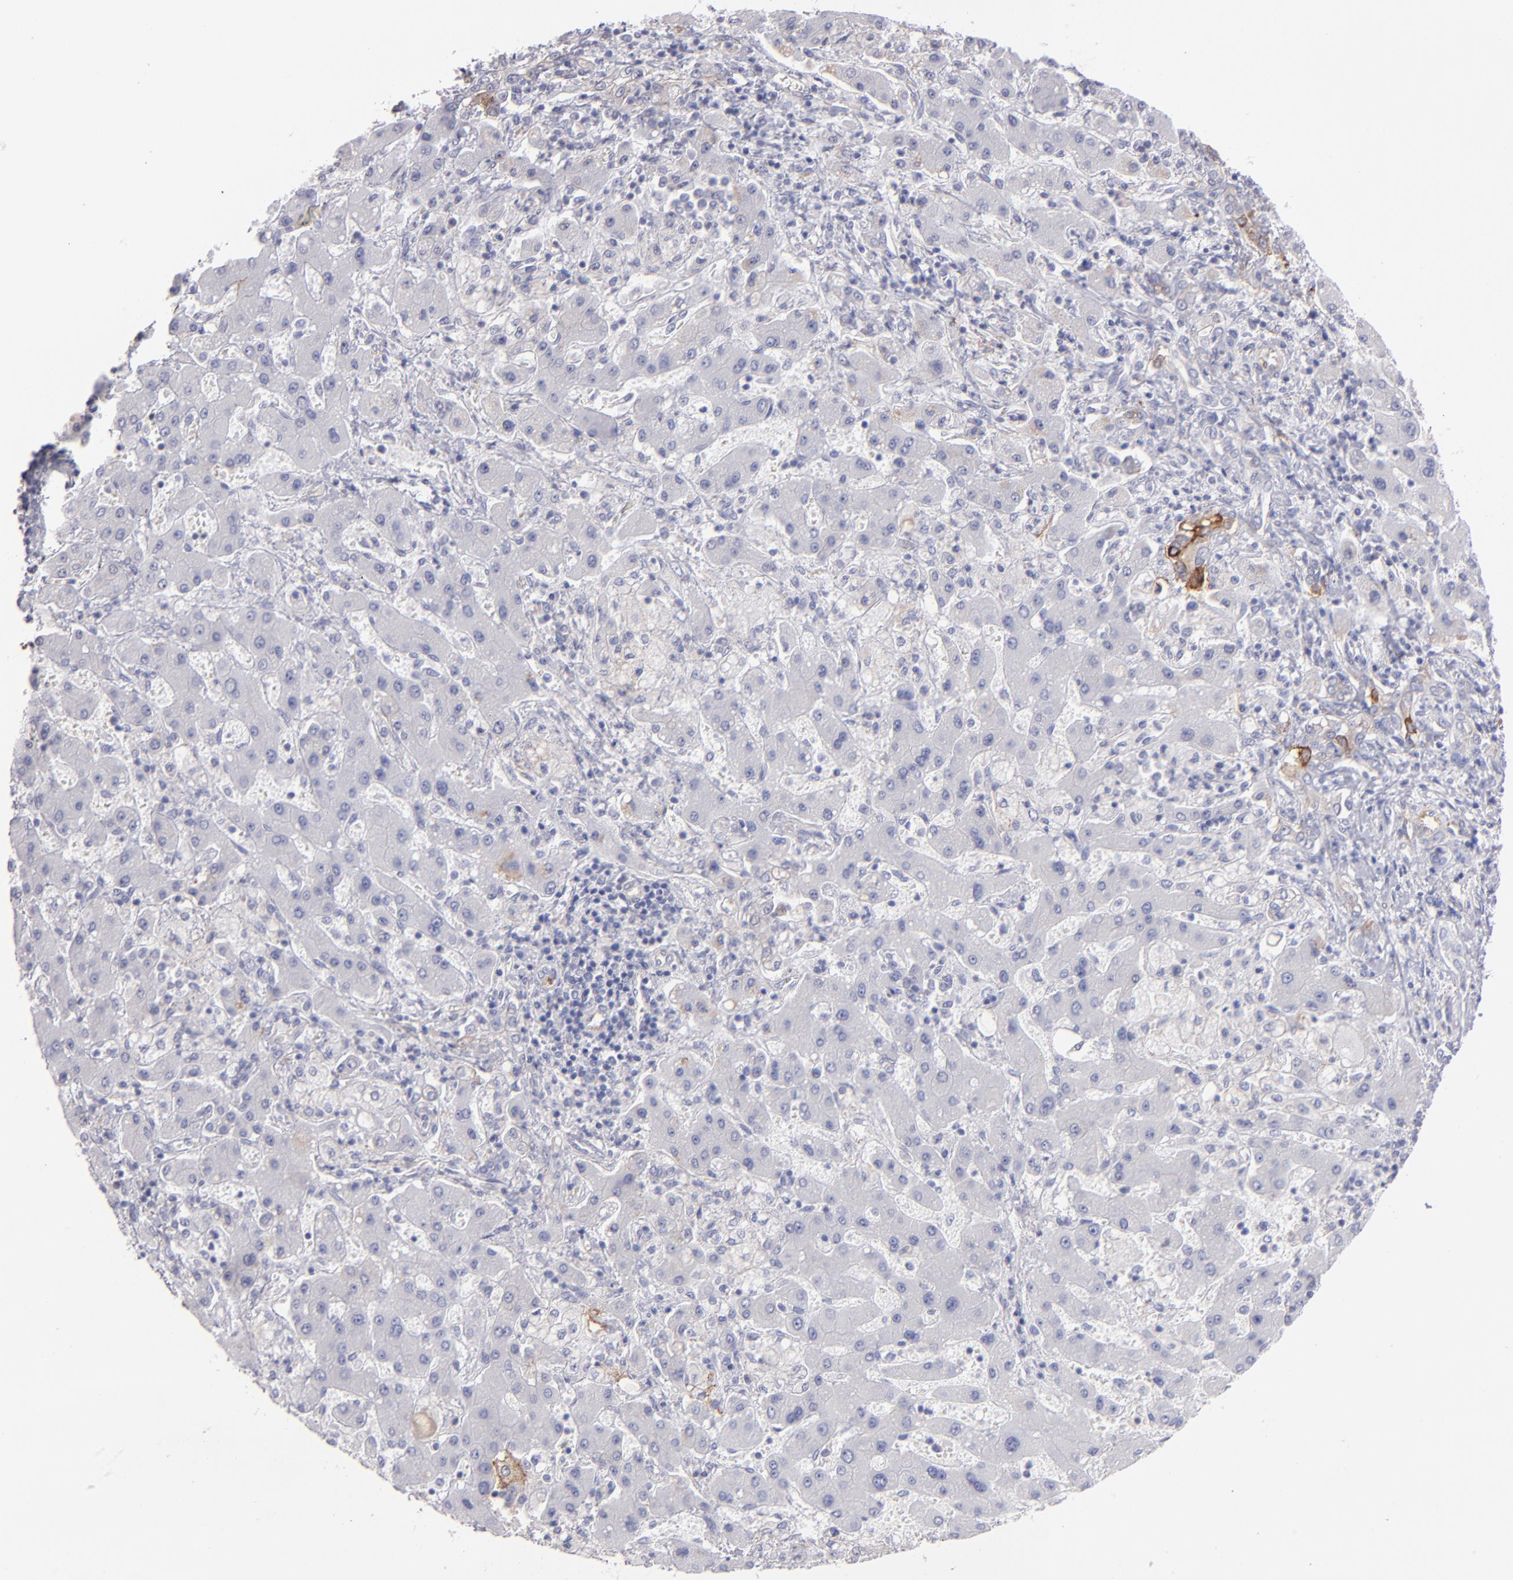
{"staining": {"intensity": "negative", "quantity": "none", "location": "none"}, "tissue": "liver cancer", "cell_type": "Tumor cells", "image_type": "cancer", "snomed": [{"axis": "morphology", "description": "Cholangiocarcinoma"}, {"axis": "topography", "description": "Liver"}], "caption": "Immunohistochemistry photomicrograph of neoplastic tissue: cholangiocarcinoma (liver) stained with DAB (3,3'-diaminobenzidine) exhibits no significant protein staining in tumor cells.", "gene": "AHNAK2", "patient": {"sex": "male", "age": 50}}